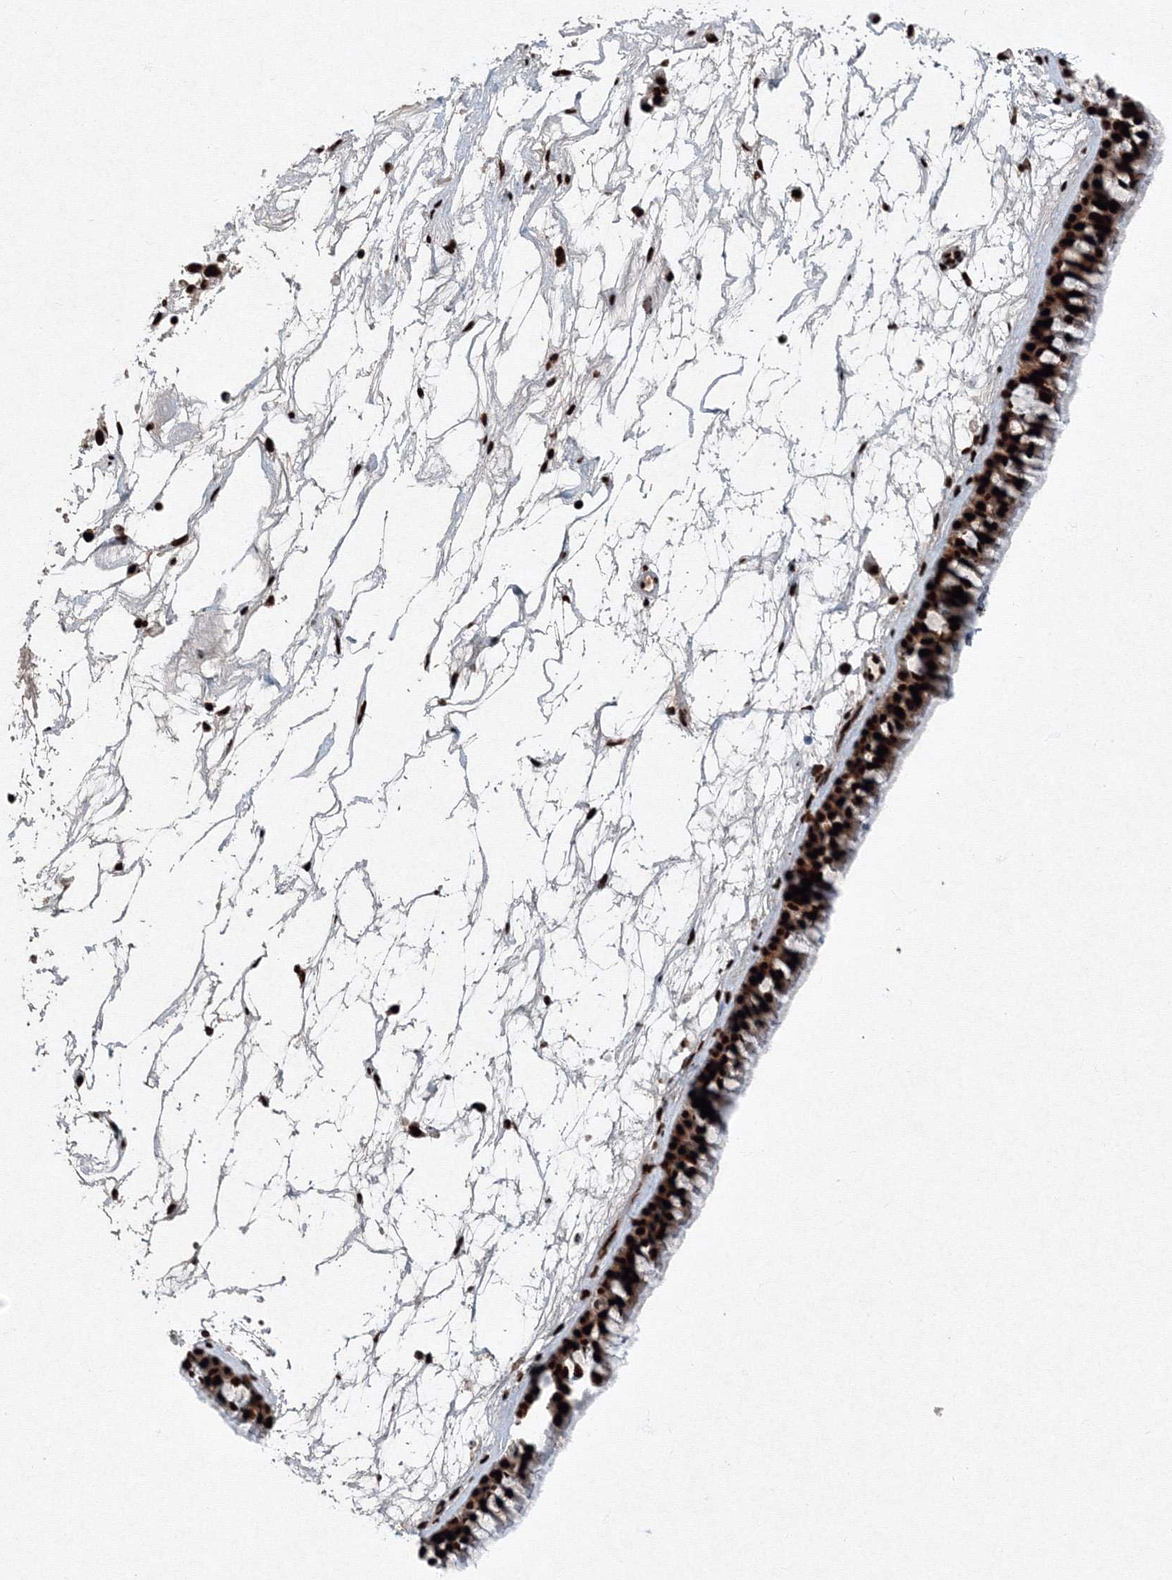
{"staining": {"intensity": "strong", "quantity": ">75%", "location": "nuclear"}, "tissue": "nasopharynx", "cell_type": "Respiratory epithelial cells", "image_type": "normal", "snomed": [{"axis": "morphology", "description": "Normal tissue, NOS"}, {"axis": "topography", "description": "Nasopharynx"}], "caption": "The photomicrograph shows immunohistochemical staining of normal nasopharynx. There is strong nuclear positivity is appreciated in approximately >75% of respiratory epithelial cells. (brown staining indicates protein expression, while blue staining denotes nuclei).", "gene": "SNRPC", "patient": {"sex": "male", "age": 64}}